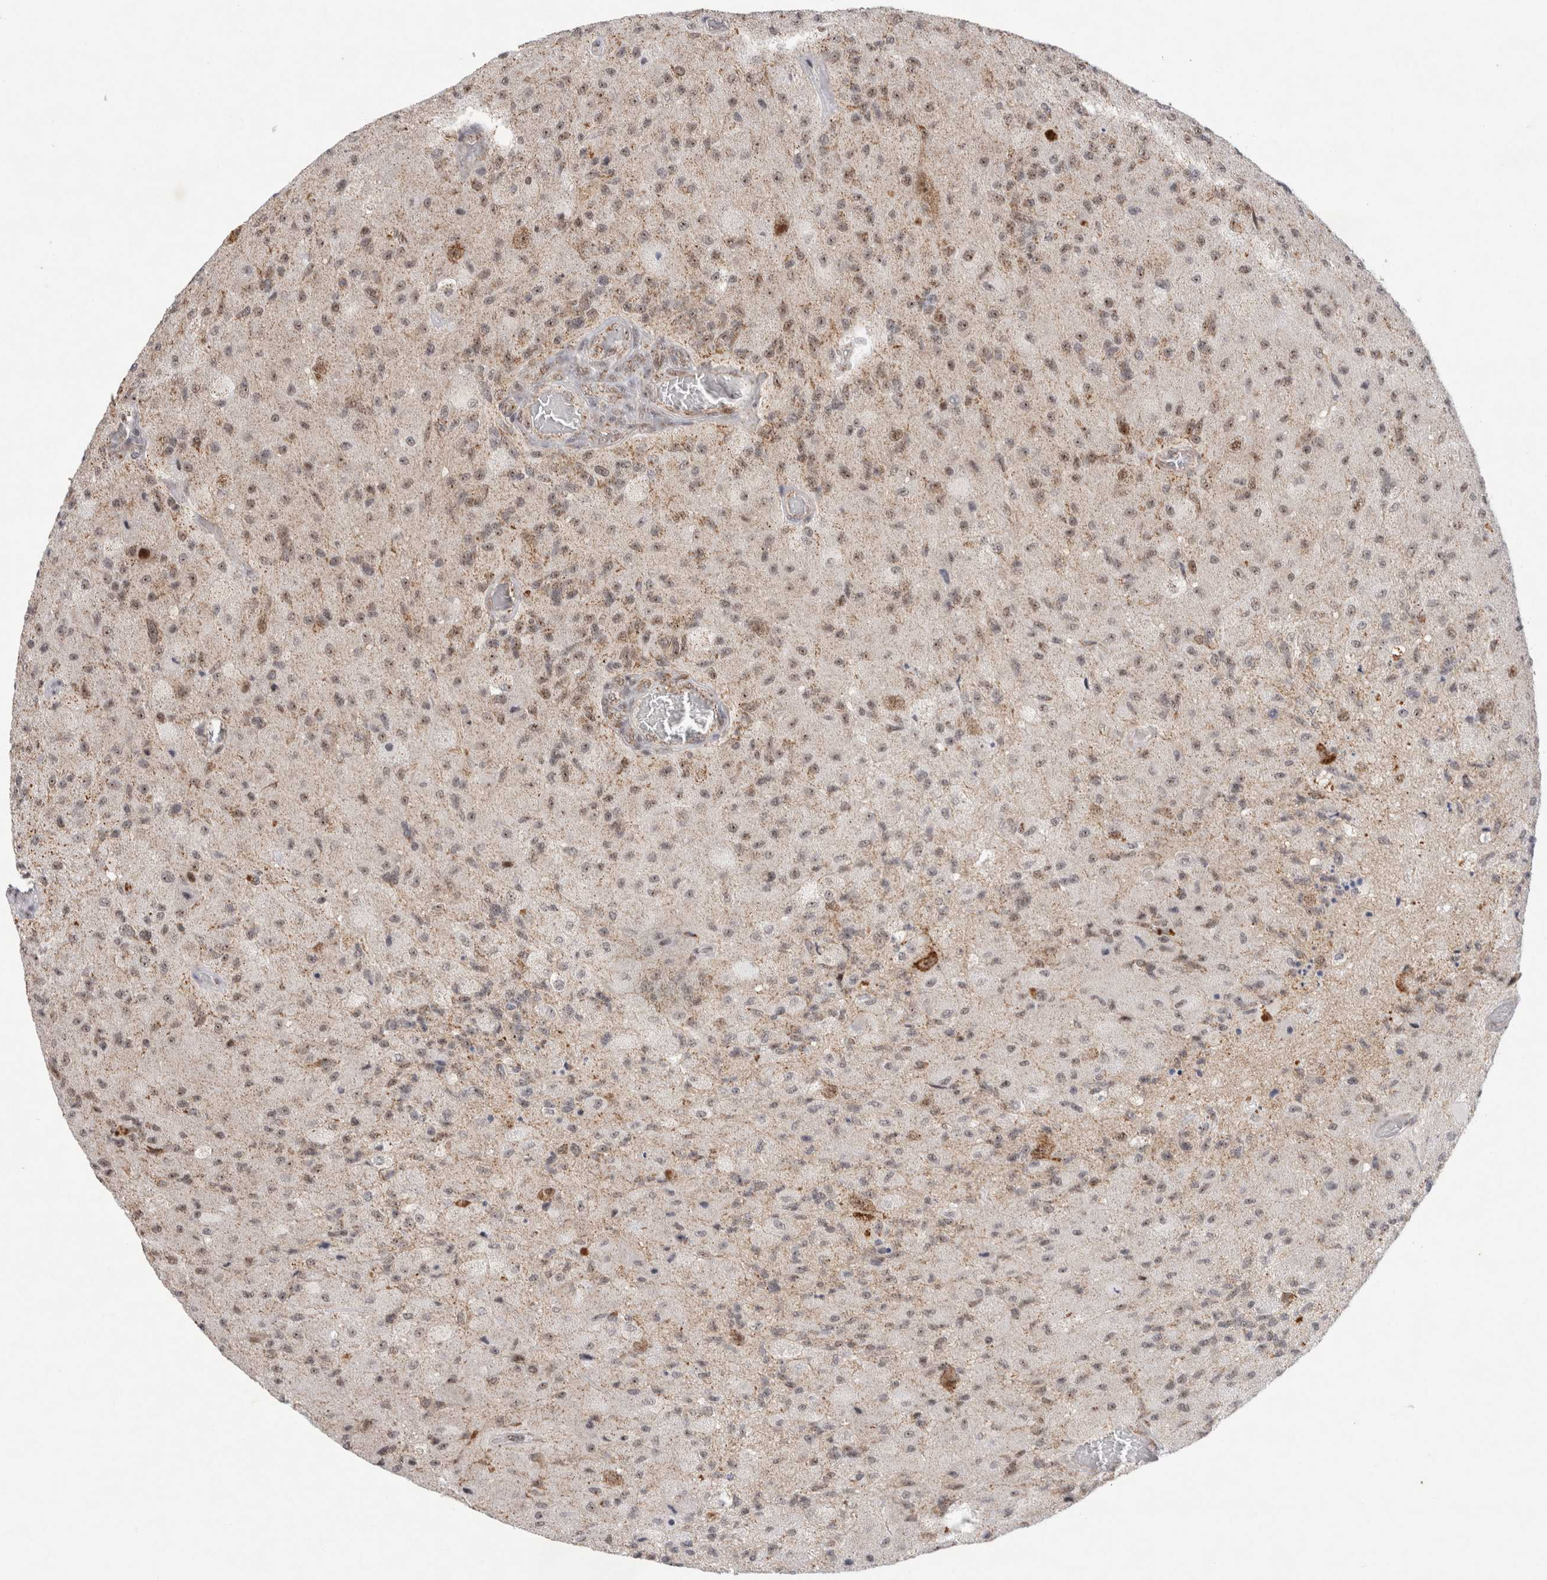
{"staining": {"intensity": "weak", "quantity": "25%-75%", "location": "cytoplasmic/membranous,nuclear"}, "tissue": "glioma", "cell_type": "Tumor cells", "image_type": "cancer", "snomed": [{"axis": "morphology", "description": "Normal tissue, NOS"}, {"axis": "morphology", "description": "Glioma, malignant, High grade"}, {"axis": "topography", "description": "Cerebral cortex"}], "caption": "About 25%-75% of tumor cells in glioma display weak cytoplasmic/membranous and nuclear protein staining as visualized by brown immunohistochemical staining.", "gene": "MRPL37", "patient": {"sex": "male", "age": 77}}